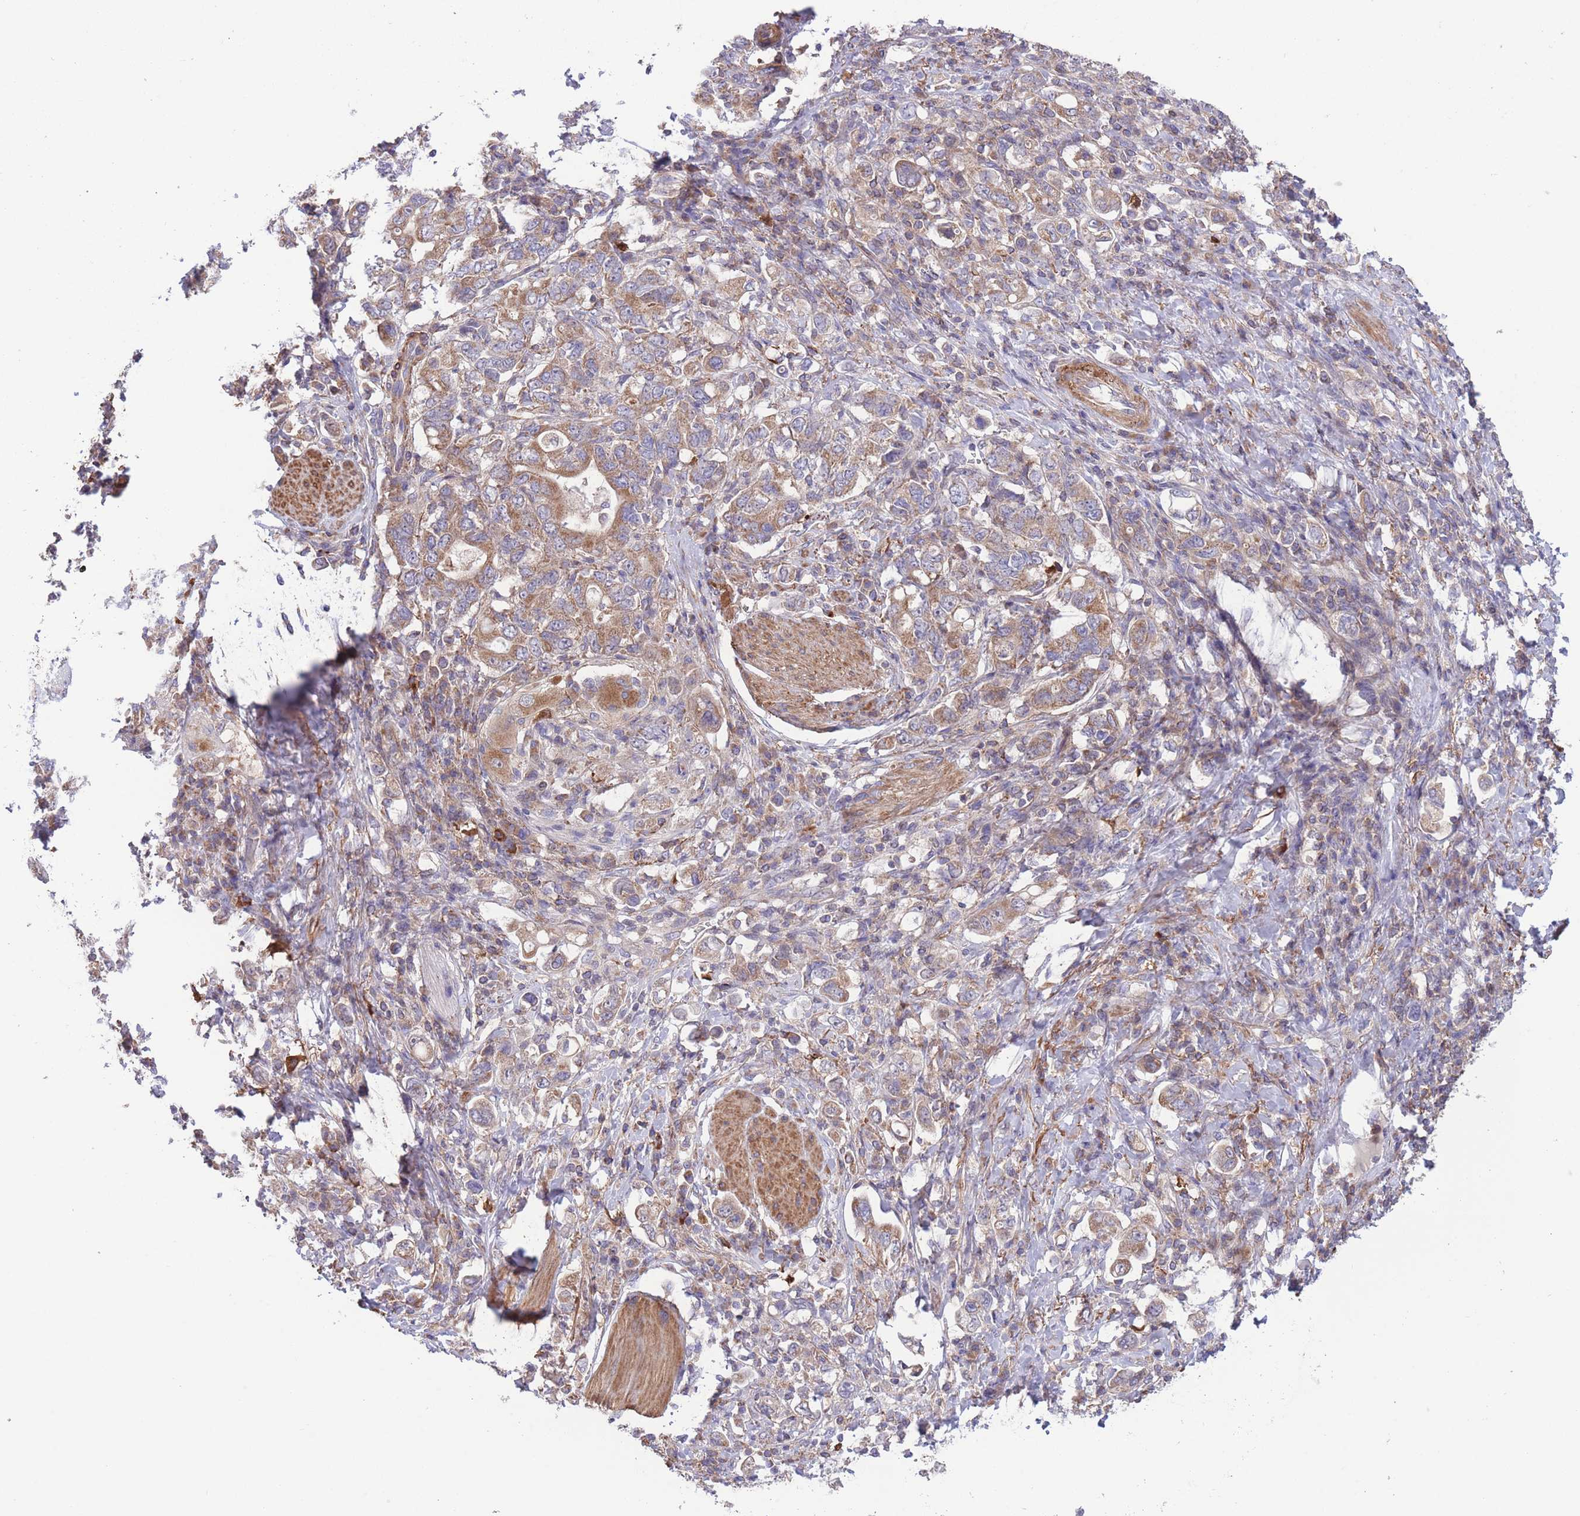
{"staining": {"intensity": "moderate", "quantity": ">75%", "location": "cytoplasmic/membranous"}, "tissue": "stomach cancer", "cell_type": "Tumor cells", "image_type": "cancer", "snomed": [{"axis": "morphology", "description": "Adenocarcinoma, NOS"}, {"axis": "topography", "description": "Stomach, upper"}, {"axis": "topography", "description": "Stomach"}], "caption": "IHC image of human stomach cancer (adenocarcinoma) stained for a protein (brown), which reveals medium levels of moderate cytoplasmic/membranous expression in about >75% of tumor cells.", "gene": "ATP13A2", "patient": {"sex": "male", "age": 62}}